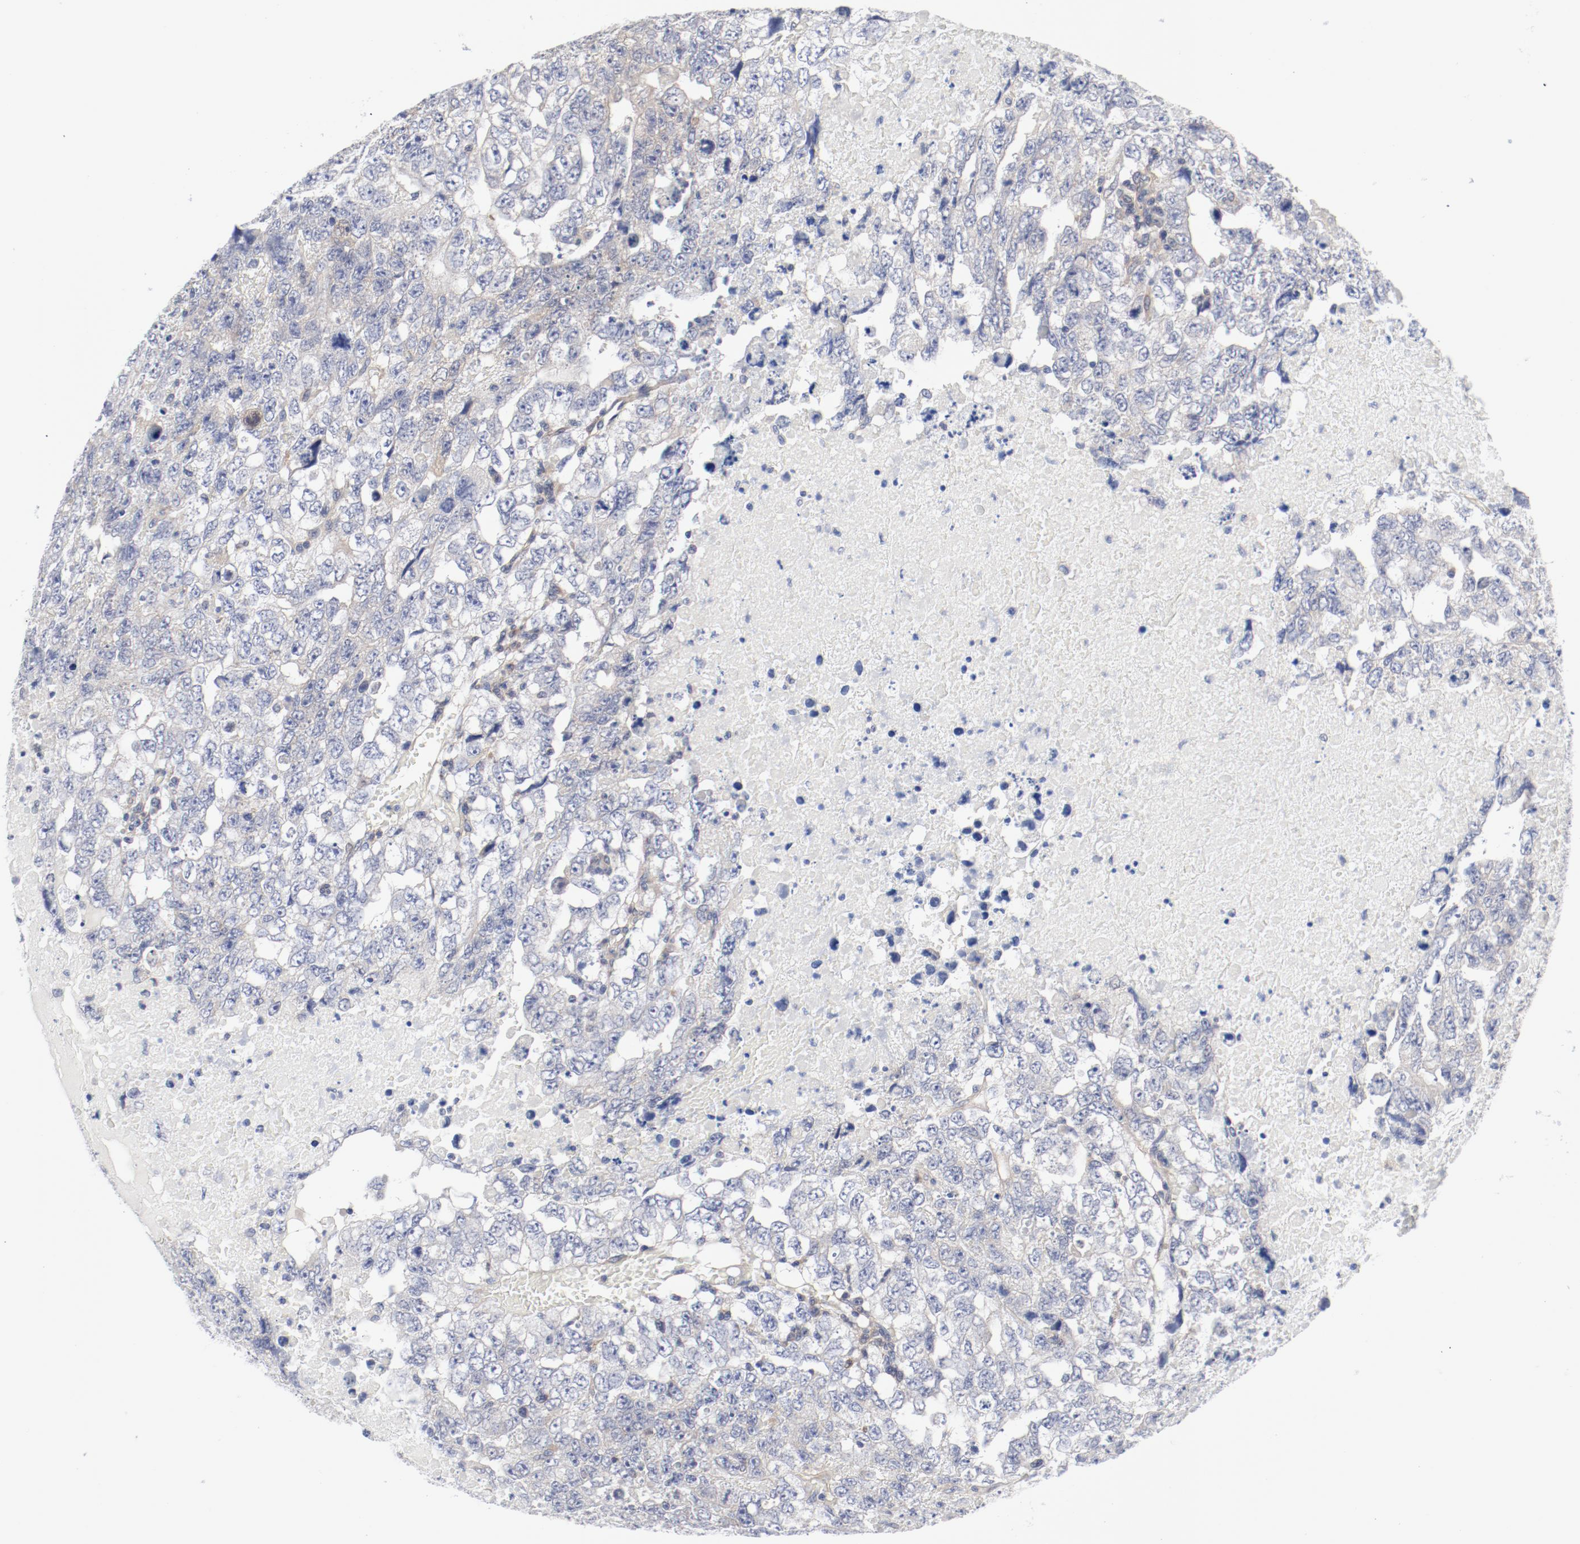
{"staining": {"intensity": "negative", "quantity": "none", "location": "none"}, "tissue": "testis cancer", "cell_type": "Tumor cells", "image_type": "cancer", "snomed": [{"axis": "morphology", "description": "Carcinoma, Embryonal, NOS"}, {"axis": "topography", "description": "Testis"}], "caption": "IHC micrograph of neoplastic tissue: testis cancer (embryonal carcinoma) stained with DAB shows no significant protein positivity in tumor cells.", "gene": "BAD", "patient": {"sex": "male", "age": 36}}